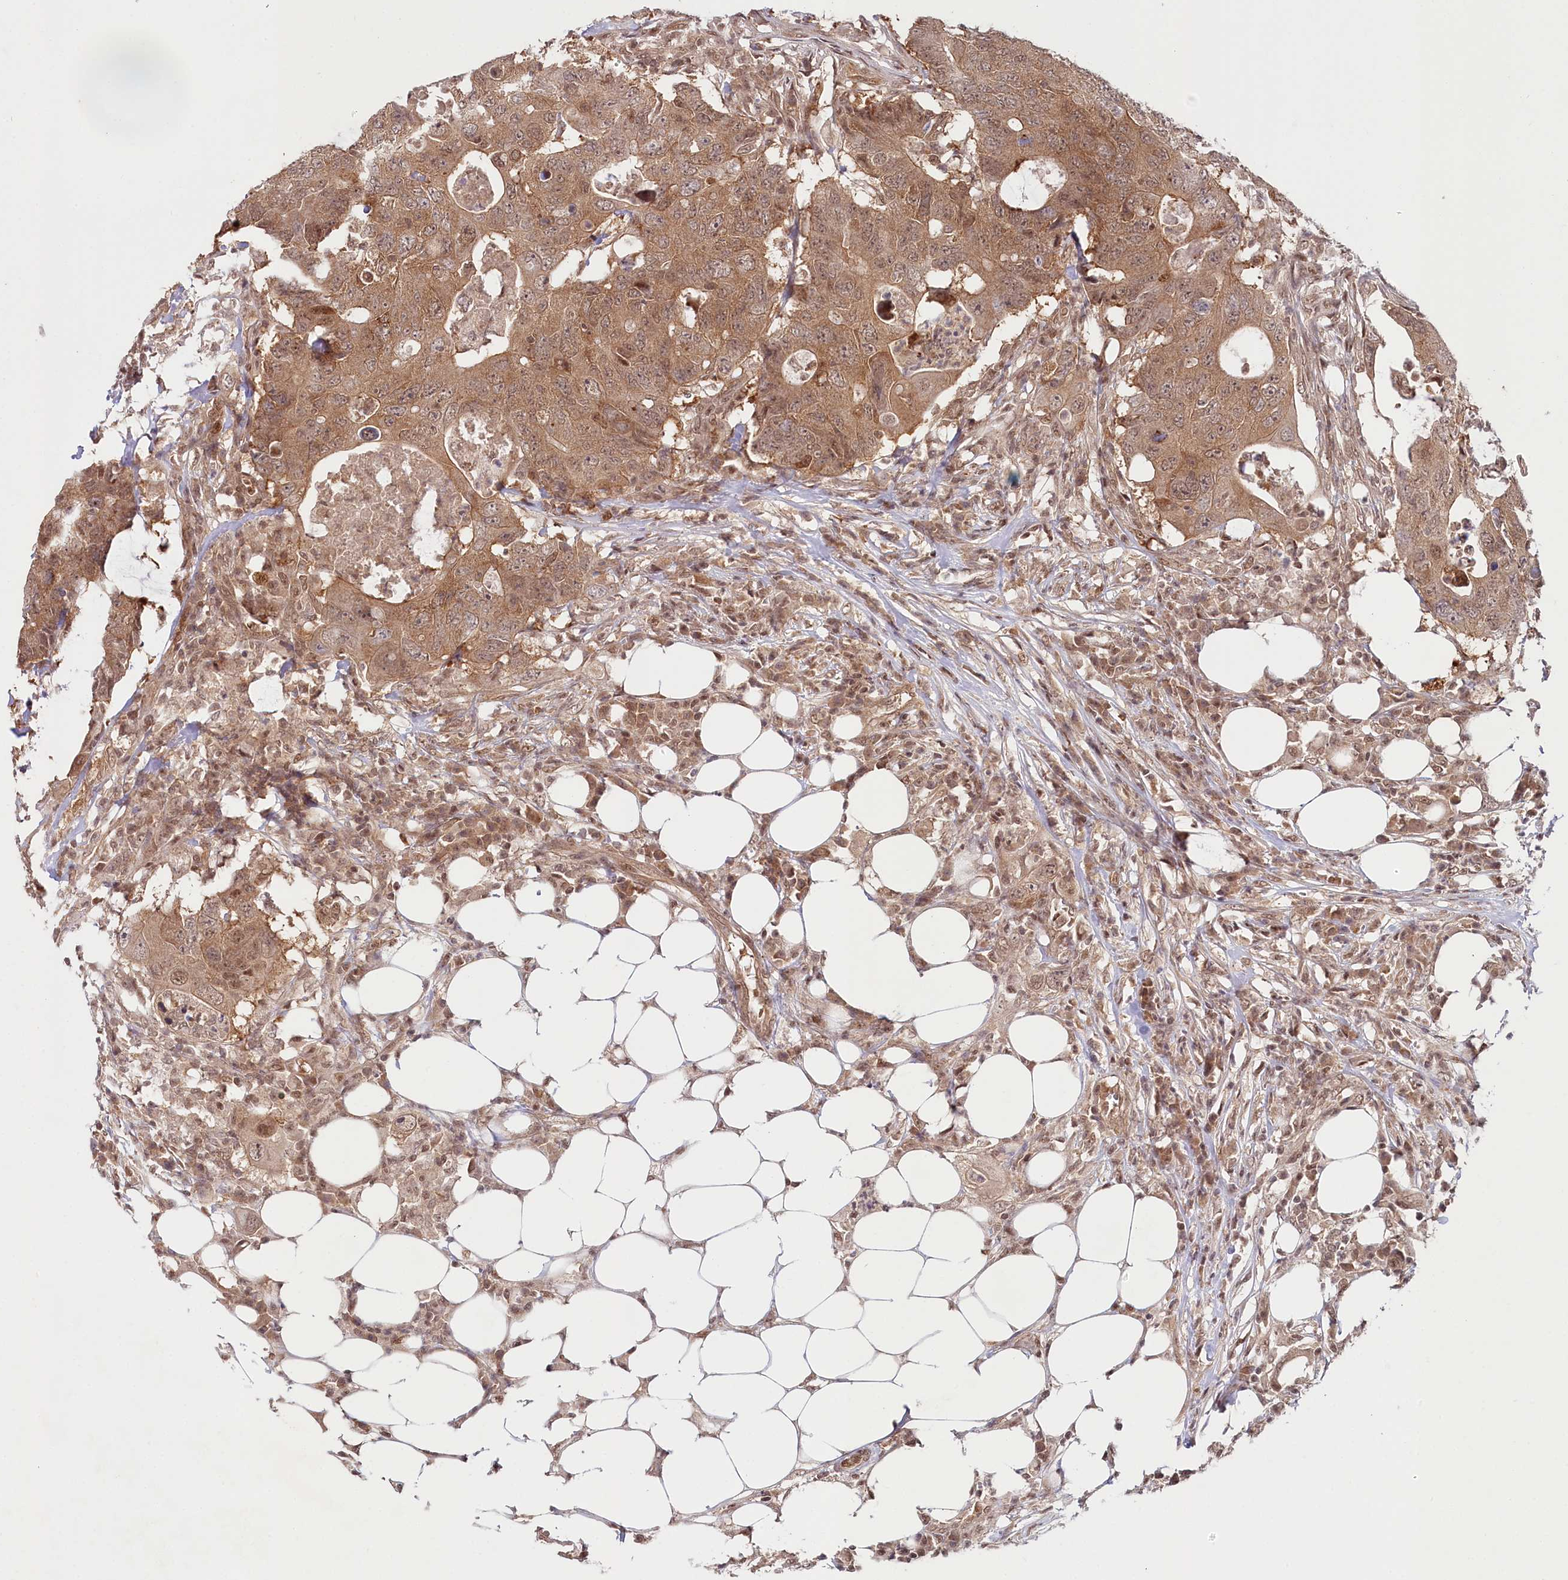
{"staining": {"intensity": "moderate", "quantity": ">75%", "location": "cytoplasmic/membranous,nuclear"}, "tissue": "colorectal cancer", "cell_type": "Tumor cells", "image_type": "cancer", "snomed": [{"axis": "morphology", "description": "Adenocarcinoma, NOS"}, {"axis": "topography", "description": "Colon"}], "caption": "Immunohistochemical staining of human colorectal cancer displays medium levels of moderate cytoplasmic/membranous and nuclear protein staining in about >75% of tumor cells.", "gene": "CCDC65", "patient": {"sex": "male", "age": 71}}